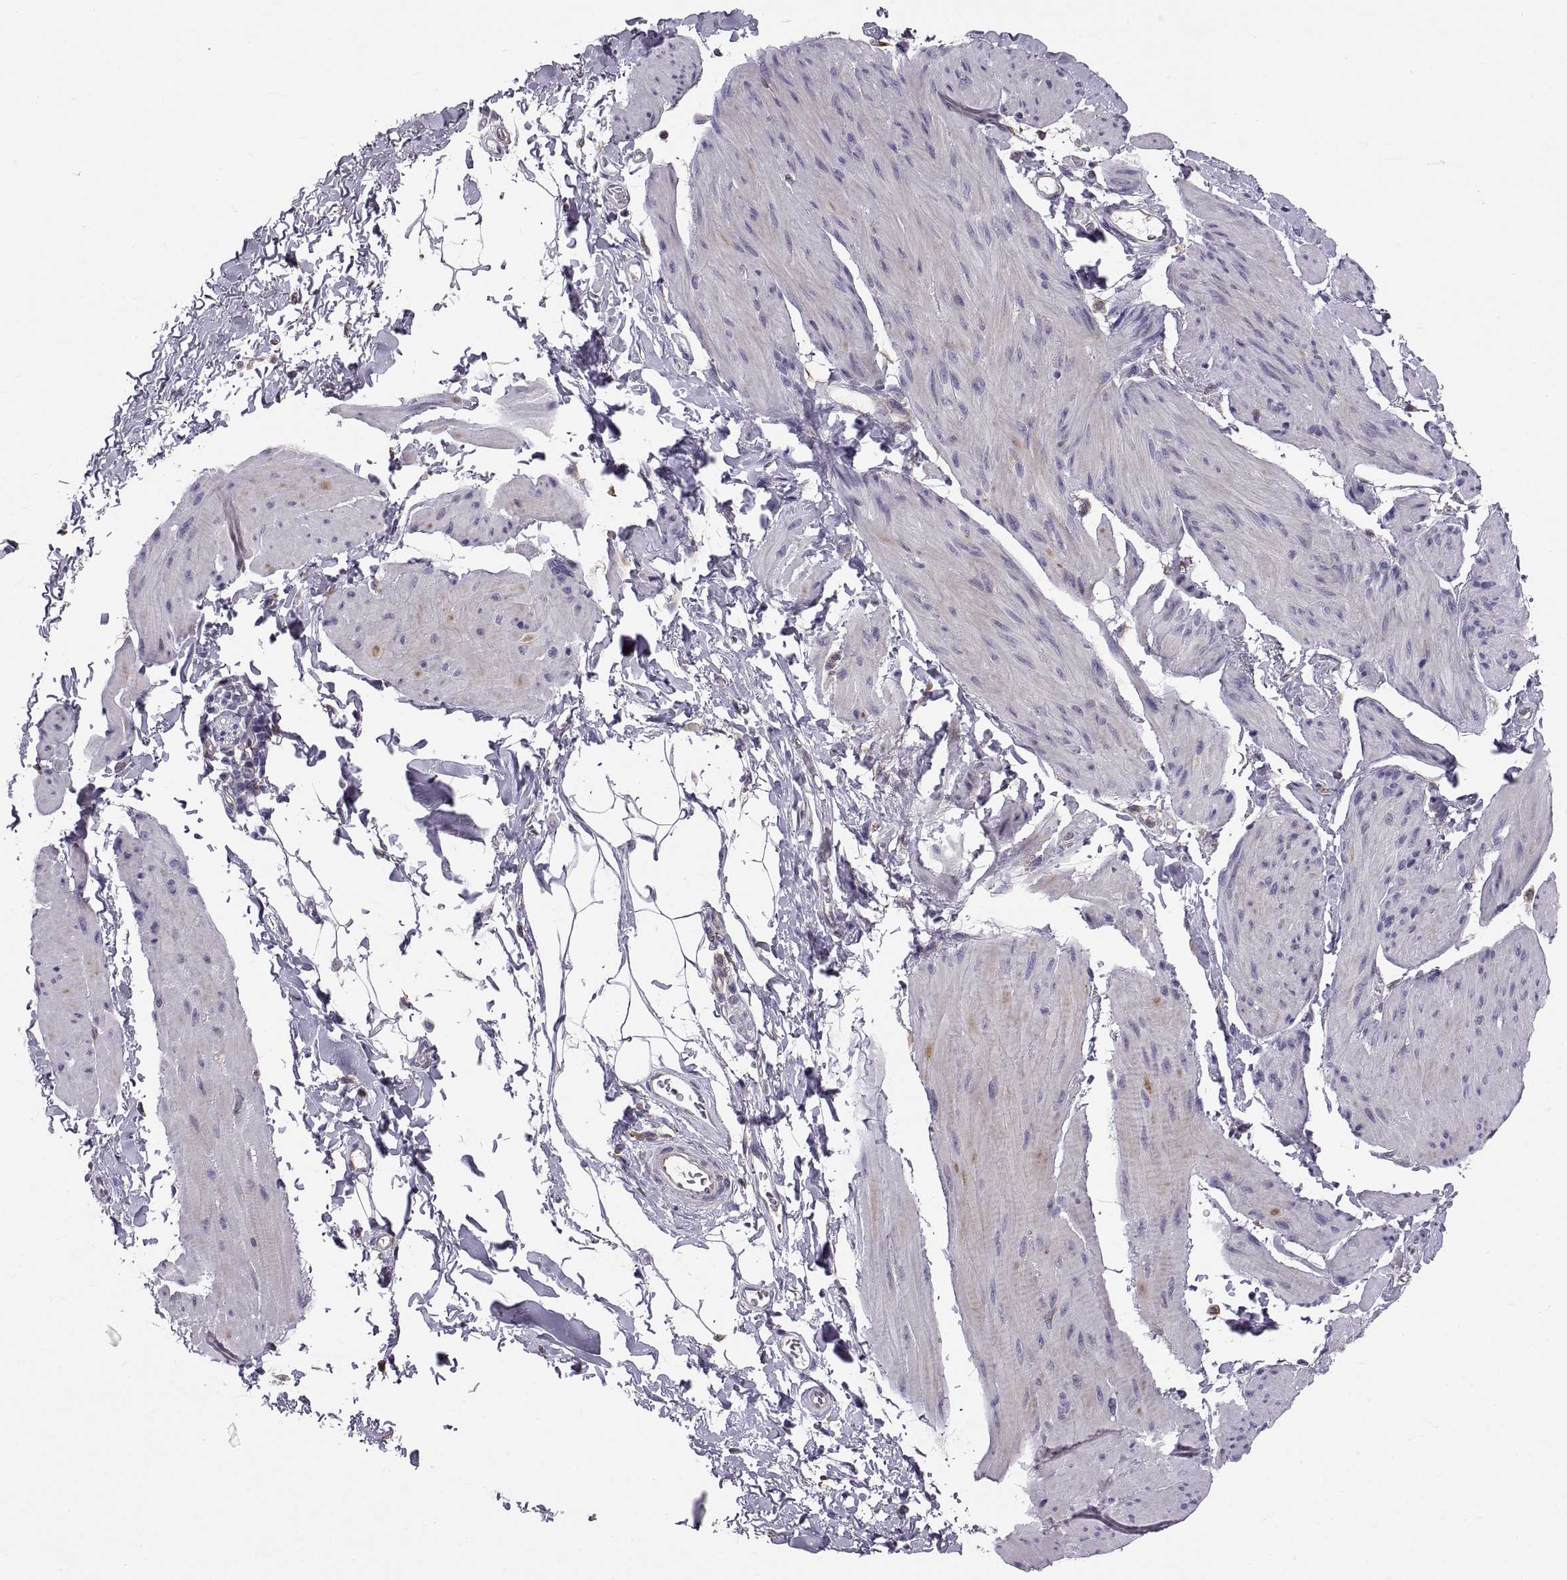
{"staining": {"intensity": "negative", "quantity": "none", "location": "none"}, "tissue": "smooth muscle", "cell_type": "Smooth muscle cells", "image_type": "normal", "snomed": [{"axis": "morphology", "description": "Normal tissue, NOS"}, {"axis": "topography", "description": "Adipose tissue"}, {"axis": "topography", "description": "Smooth muscle"}, {"axis": "topography", "description": "Peripheral nerve tissue"}], "caption": "A micrograph of human smooth muscle is negative for staining in smooth muscle cells. (DAB IHC, high magnification).", "gene": "PLEKHB2", "patient": {"sex": "male", "age": 83}}